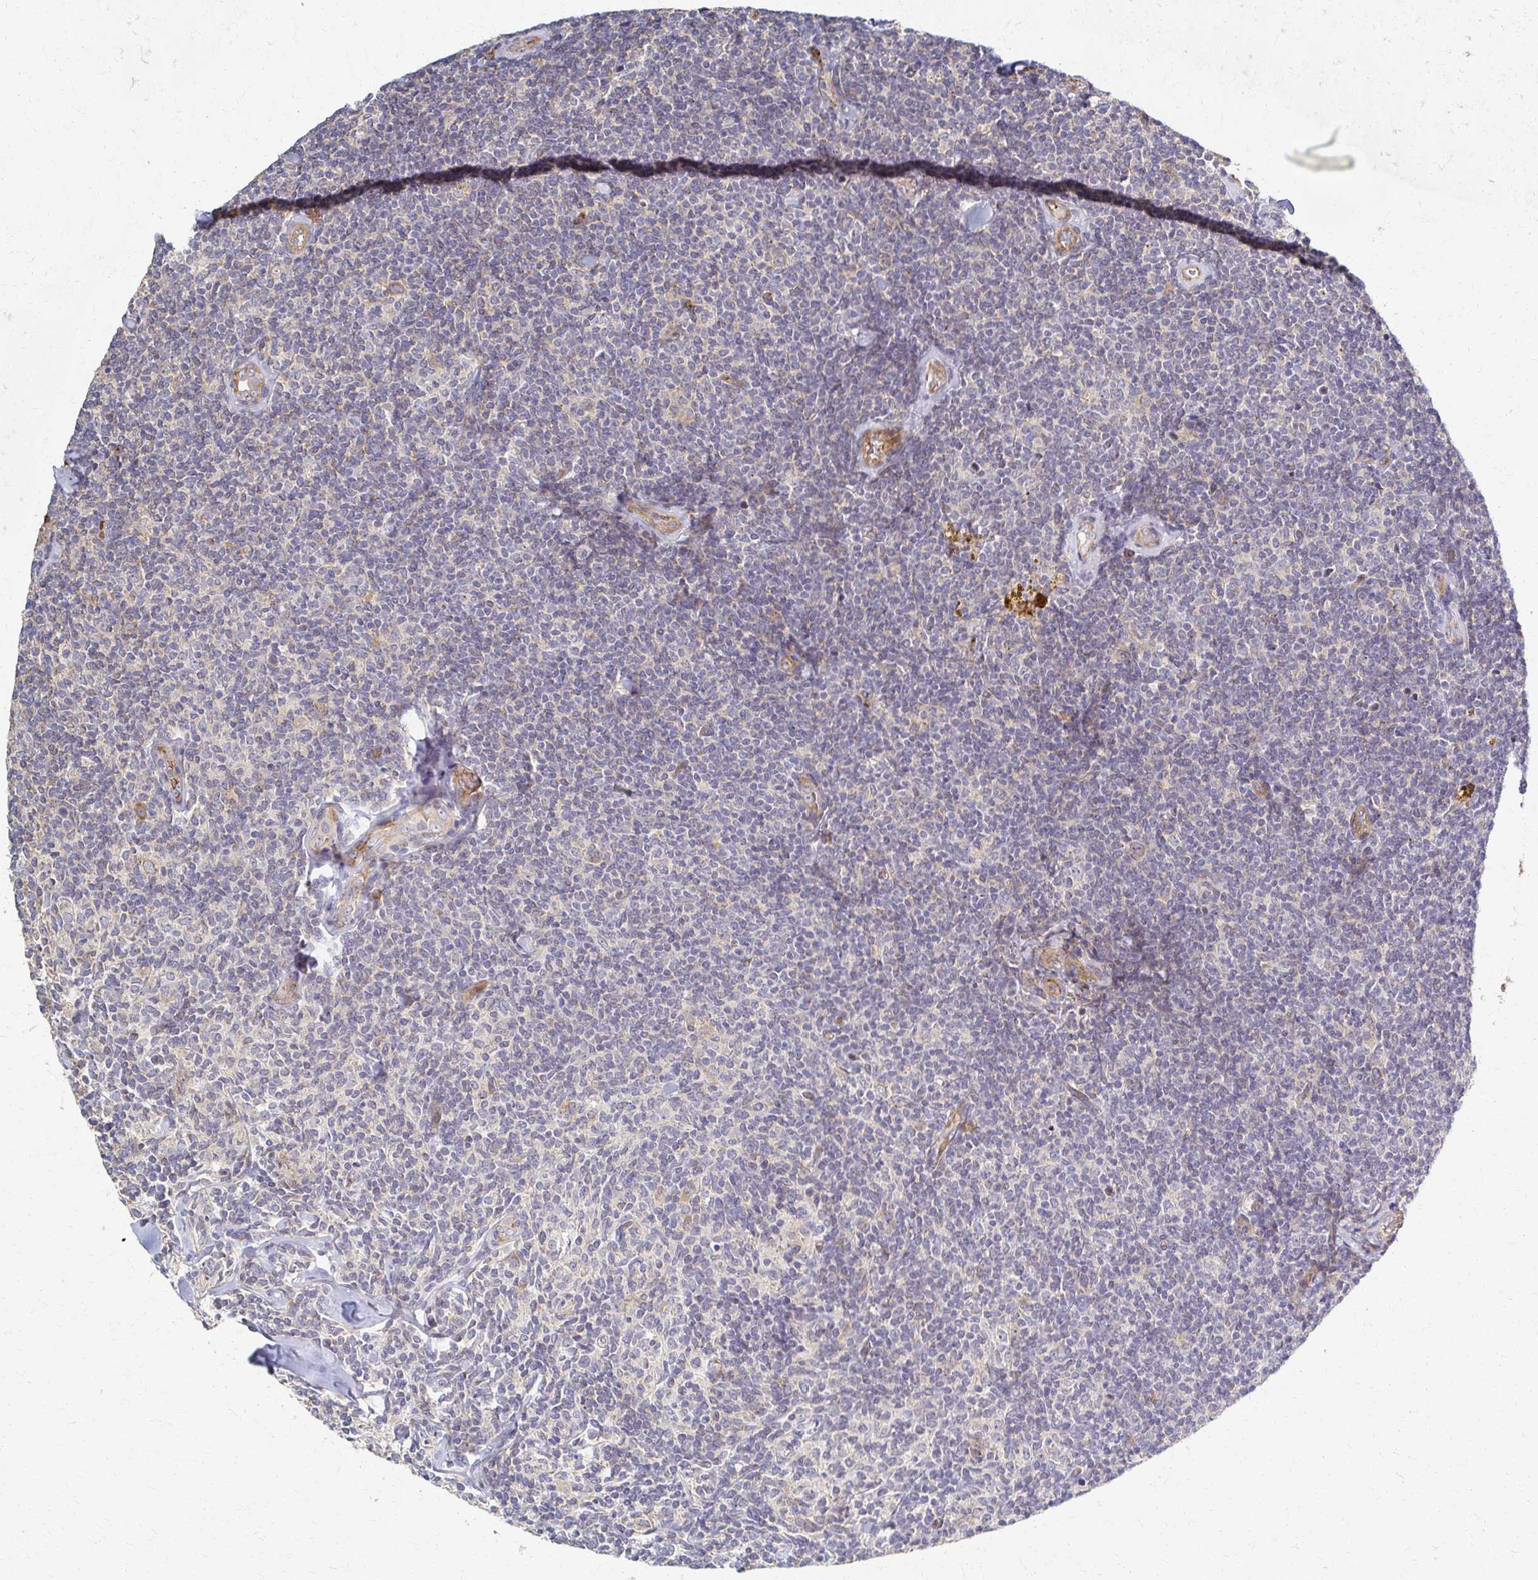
{"staining": {"intensity": "negative", "quantity": "none", "location": "none"}, "tissue": "lymphoma", "cell_type": "Tumor cells", "image_type": "cancer", "snomed": [{"axis": "morphology", "description": "Malignant lymphoma, non-Hodgkin's type, Low grade"}, {"axis": "topography", "description": "Lymph node"}], "caption": "Micrograph shows no protein positivity in tumor cells of lymphoma tissue.", "gene": "SKA2", "patient": {"sex": "female", "age": 56}}